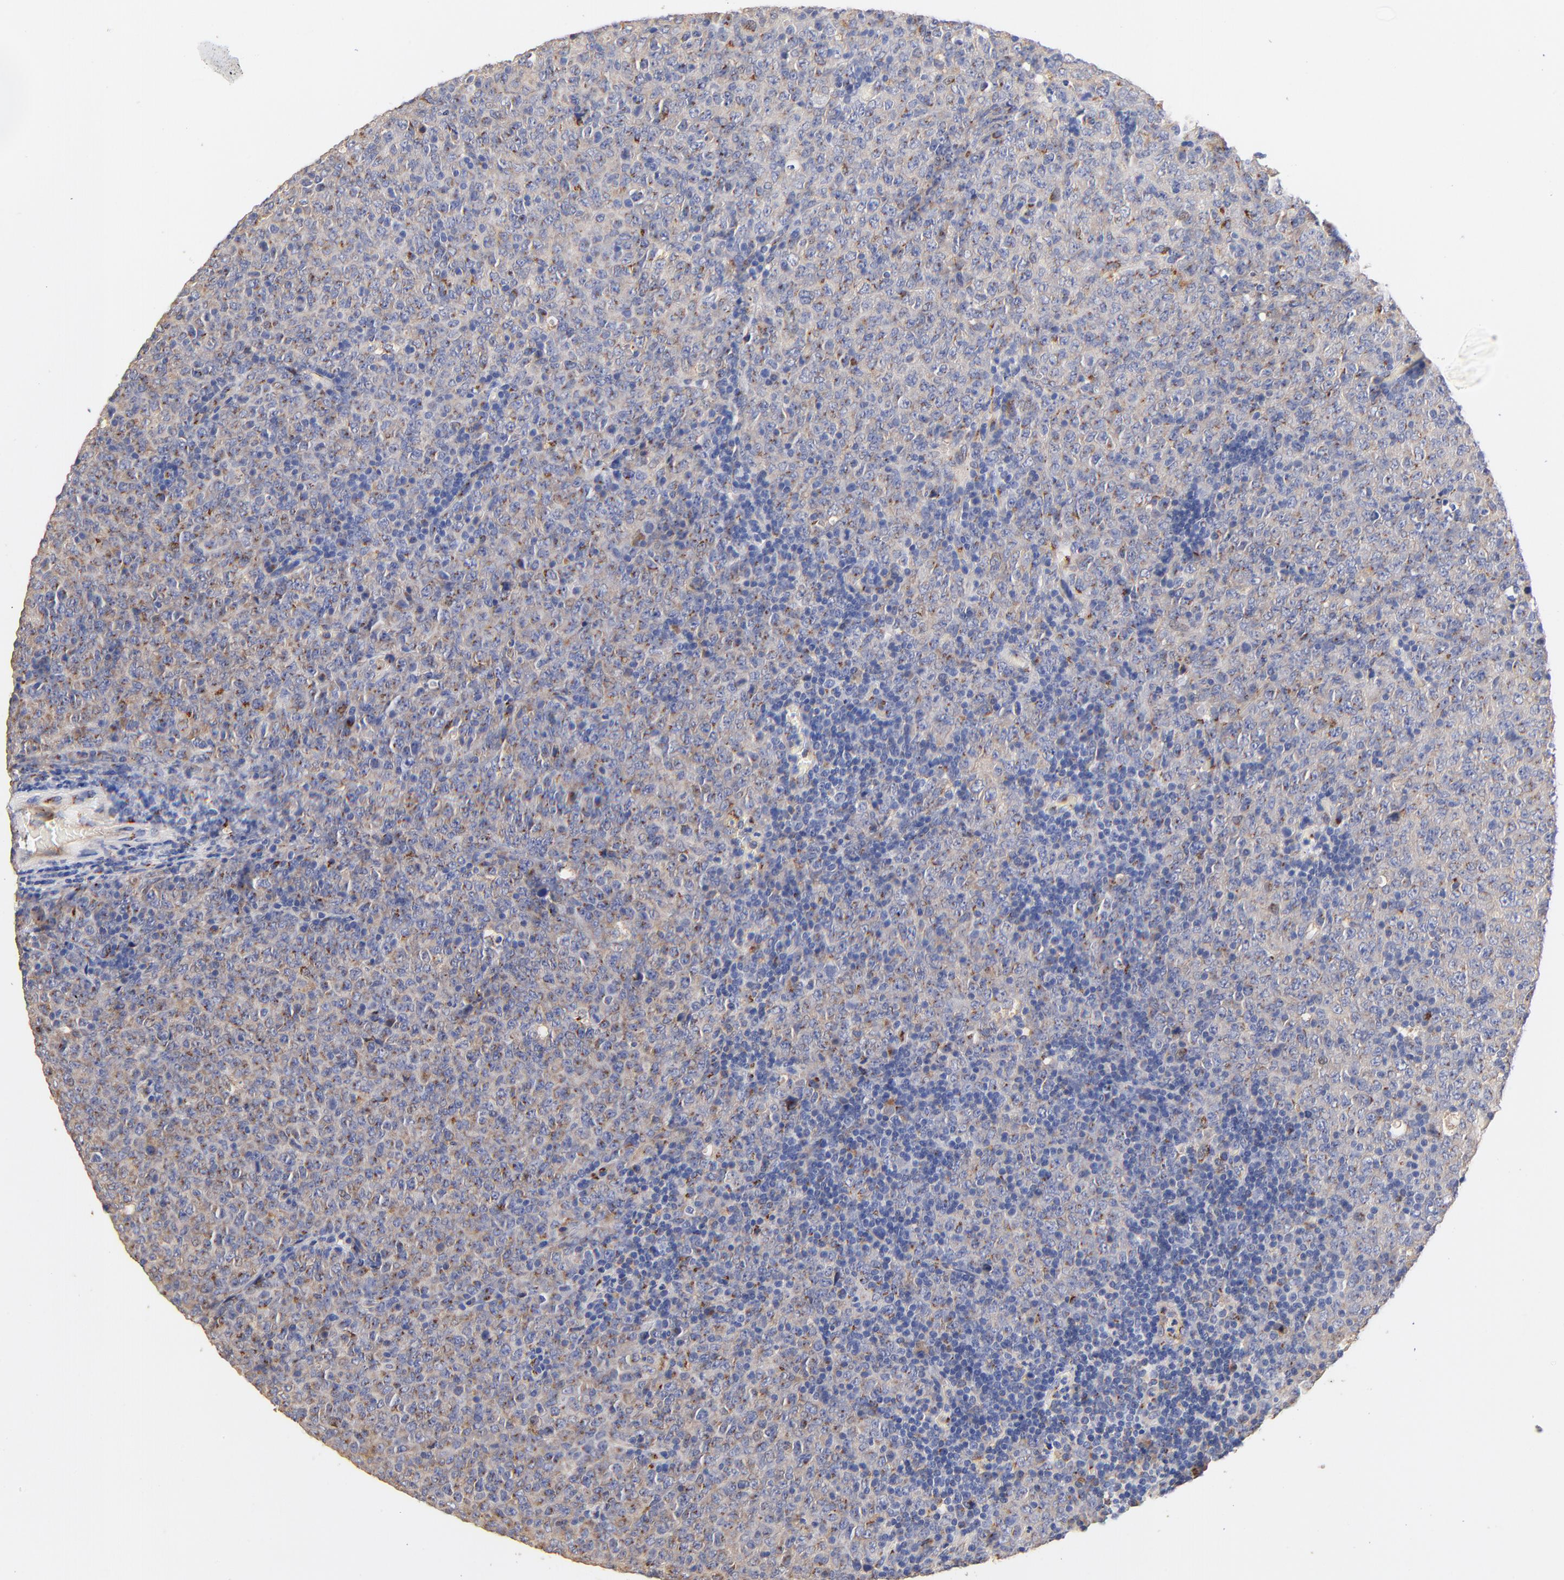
{"staining": {"intensity": "weak", "quantity": "25%-75%", "location": "cytoplasmic/membranous"}, "tissue": "lymphoma", "cell_type": "Tumor cells", "image_type": "cancer", "snomed": [{"axis": "morphology", "description": "Malignant lymphoma, non-Hodgkin's type, High grade"}, {"axis": "topography", "description": "Tonsil"}], "caption": "Immunohistochemical staining of human high-grade malignant lymphoma, non-Hodgkin's type displays low levels of weak cytoplasmic/membranous positivity in approximately 25%-75% of tumor cells.", "gene": "FMNL3", "patient": {"sex": "female", "age": 36}}